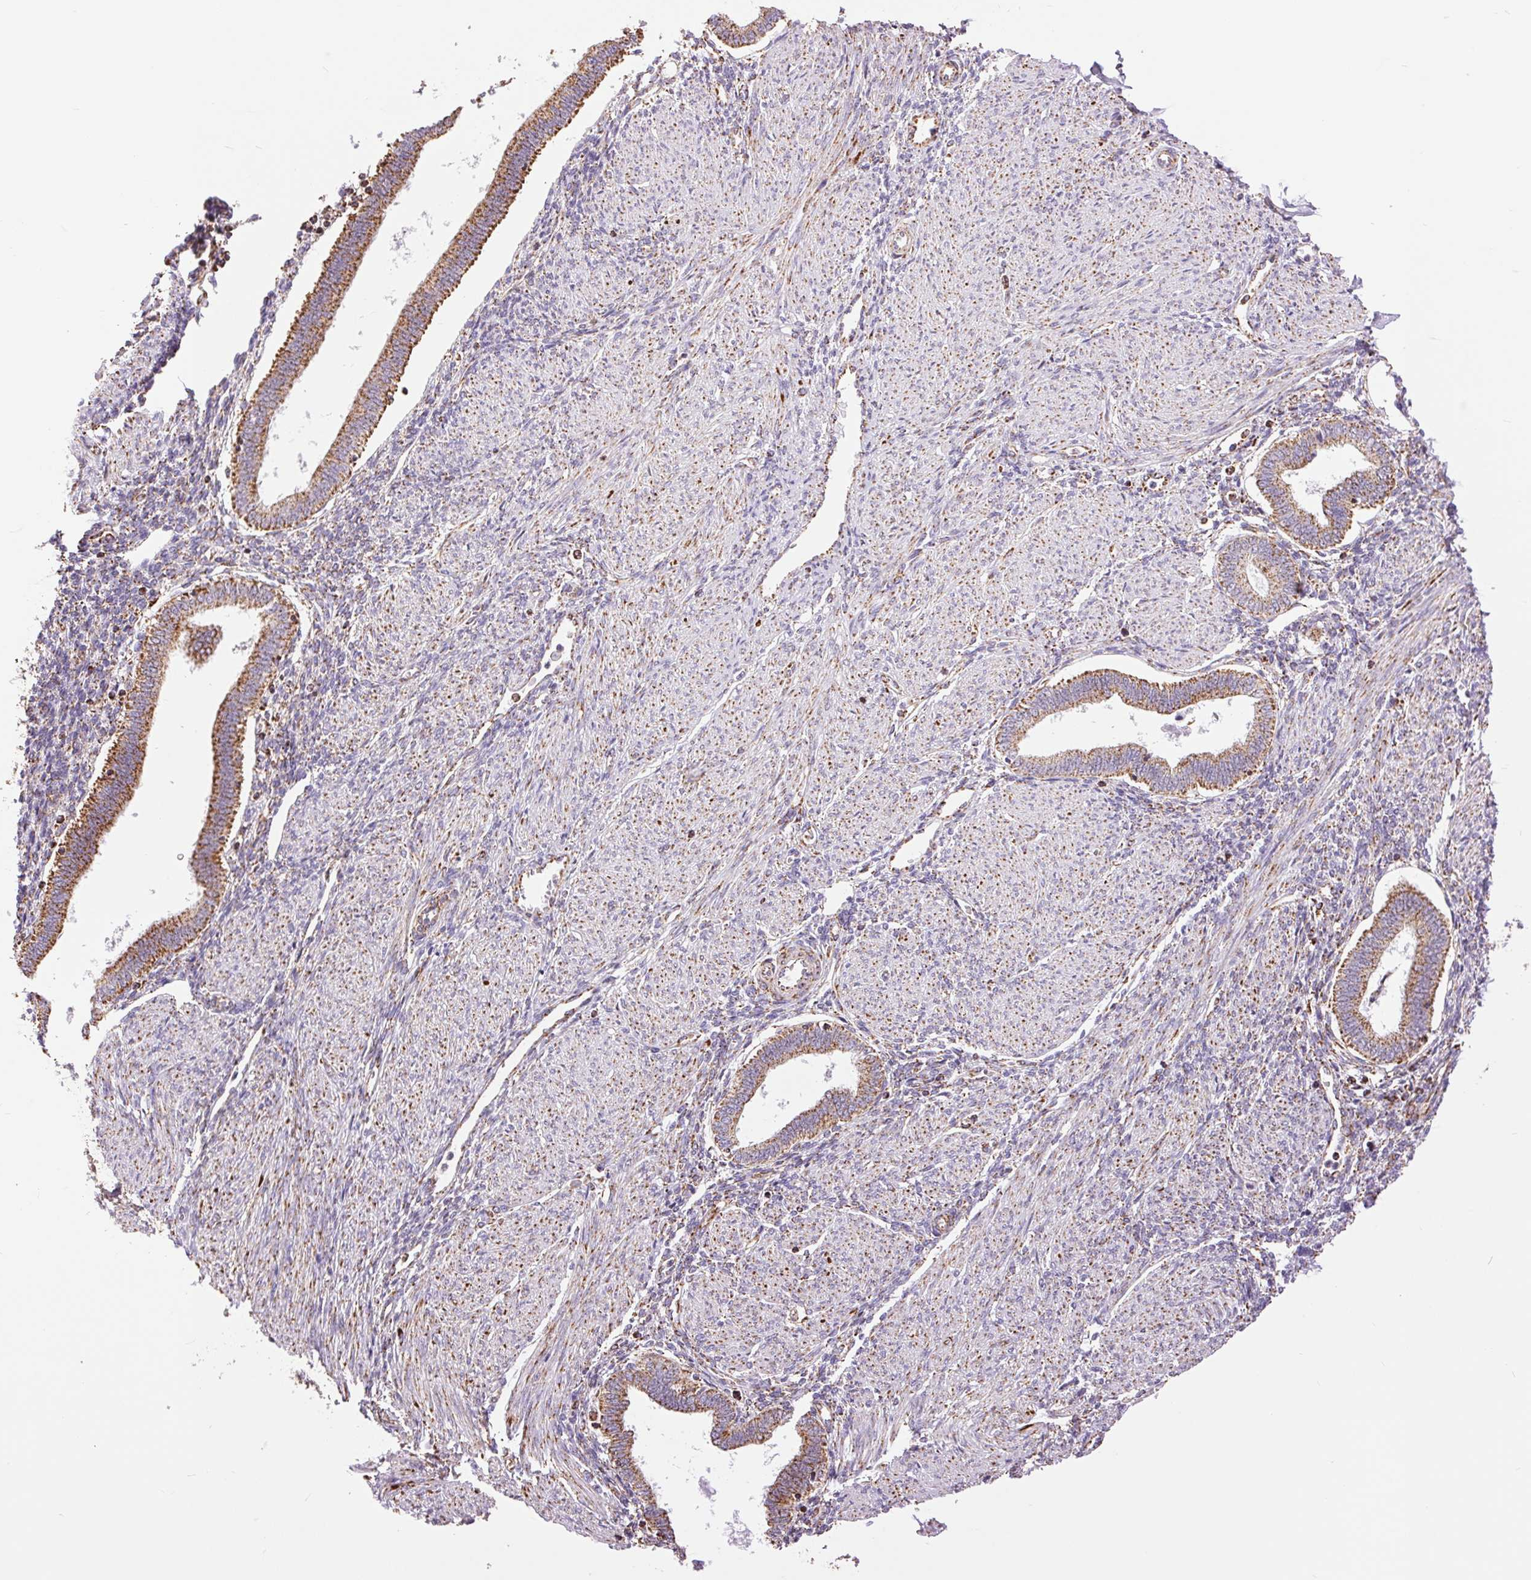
{"staining": {"intensity": "moderate", "quantity": ">75%", "location": "cytoplasmic/membranous"}, "tissue": "endometrium", "cell_type": "Cells in endometrial stroma", "image_type": "normal", "snomed": [{"axis": "morphology", "description": "Normal tissue, NOS"}, {"axis": "topography", "description": "Endometrium"}], "caption": "Endometrium stained for a protein (brown) shows moderate cytoplasmic/membranous positive staining in approximately >75% of cells in endometrial stroma.", "gene": "ATP5PB", "patient": {"sex": "female", "age": 42}}